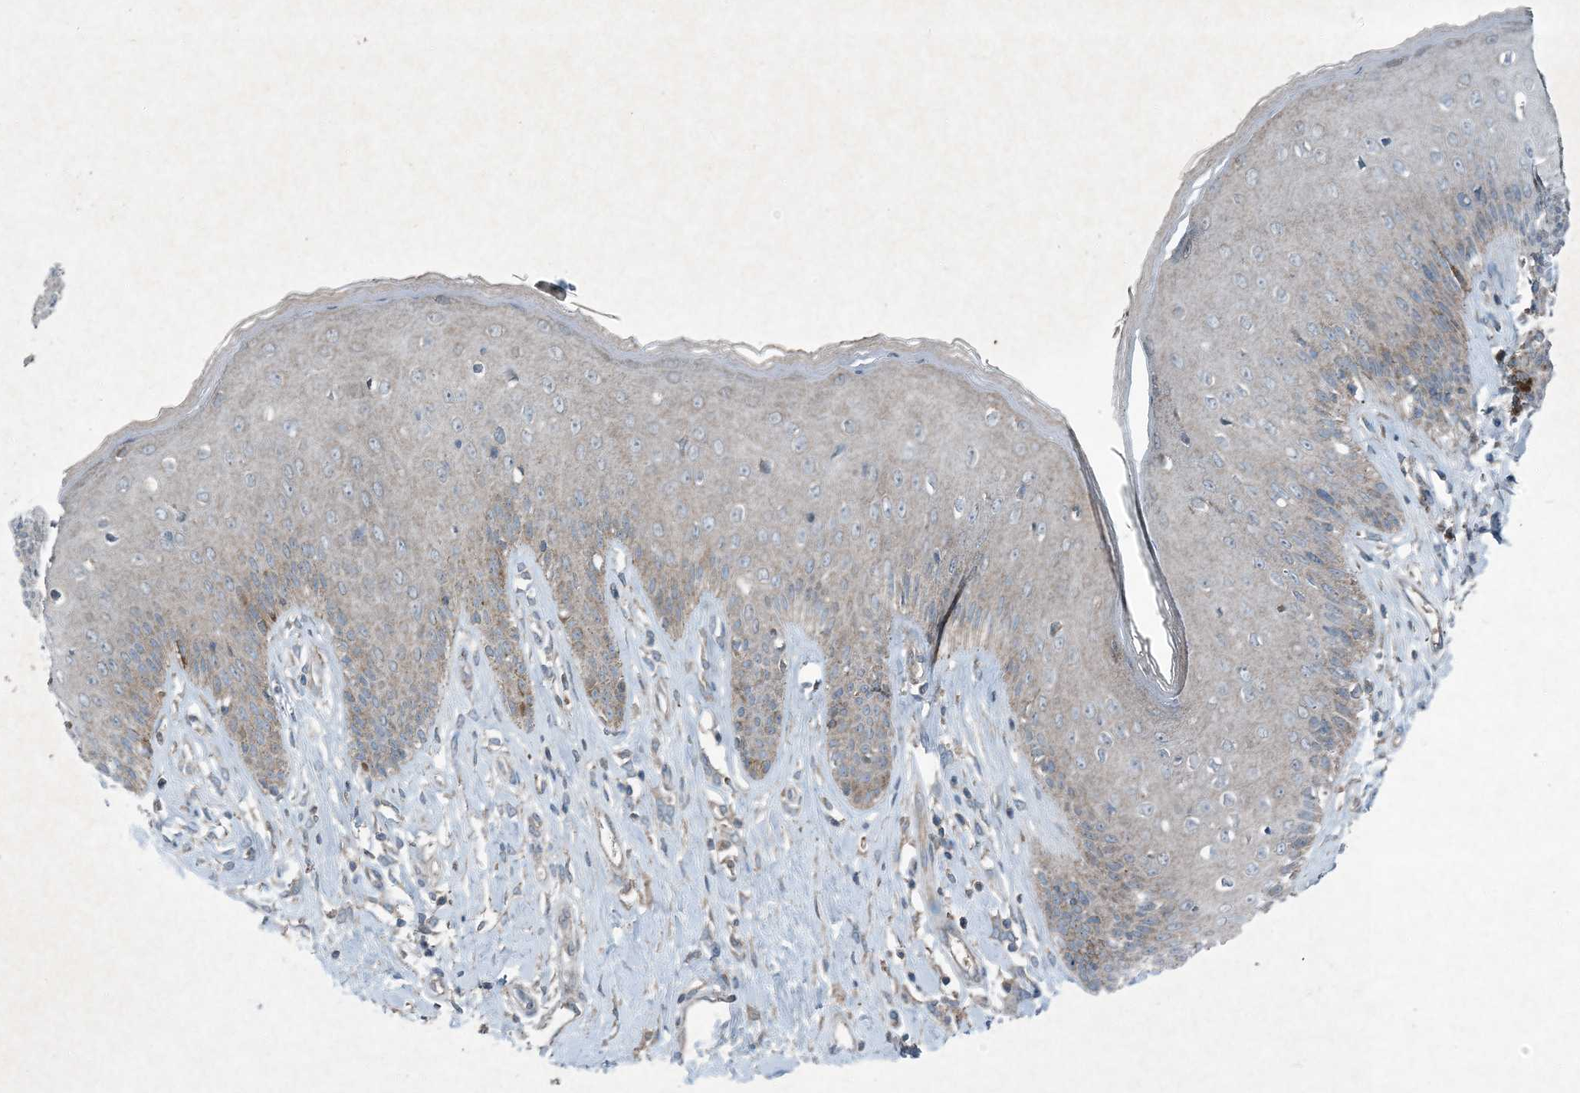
{"staining": {"intensity": "weak", "quantity": "<25%", "location": "cytoplasmic/membranous"}, "tissue": "skin", "cell_type": "Epidermal cells", "image_type": "normal", "snomed": [{"axis": "morphology", "description": "Normal tissue, NOS"}, {"axis": "morphology", "description": "Squamous cell carcinoma, NOS"}, {"axis": "topography", "description": "Vulva"}], "caption": "Epidermal cells show no significant protein positivity in unremarkable skin. (Stains: DAB immunohistochemistry with hematoxylin counter stain, Microscopy: brightfield microscopy at high magnification).", "gene": "APOM", "patient": {"sex": "female", "age": 85}}